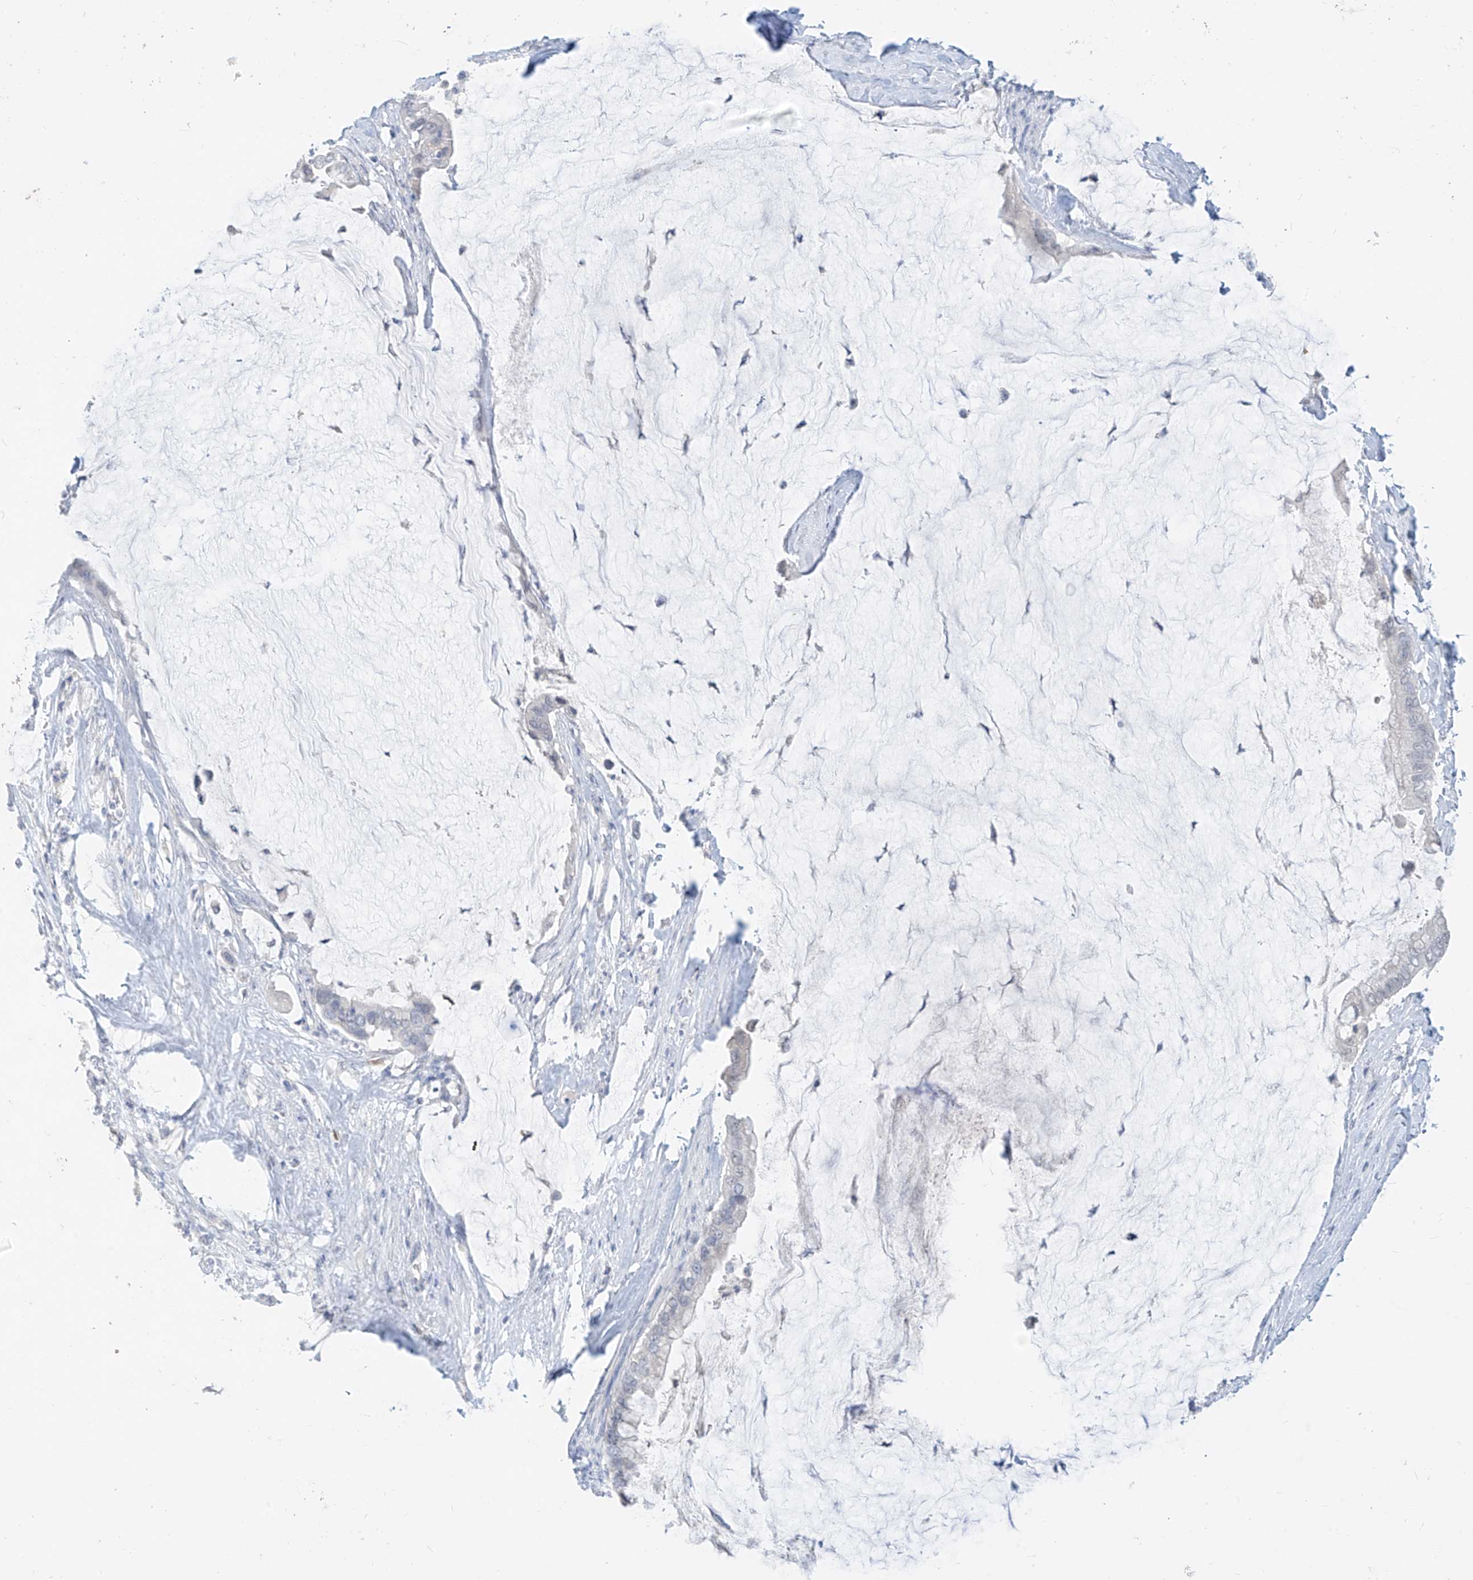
{"staining": {"intensity": "negative", "quantity": "none", "location": "none"}, "tissue": "pancreatic cancer", "cell_type": "Tumor cells", "image_type": "cancer", "snomed": [{"axis": "morphology", "description": "Adenocarcinoma, NOS"}, {"axis": "topography", "description": "Pancreas"}], "caption": "Pancreatic cancer stained for a protein using immunohistochemistry exhibits no expression tumor cells.", "gene": "BARX2", "patient": {"sex": "male", "age": 41}}